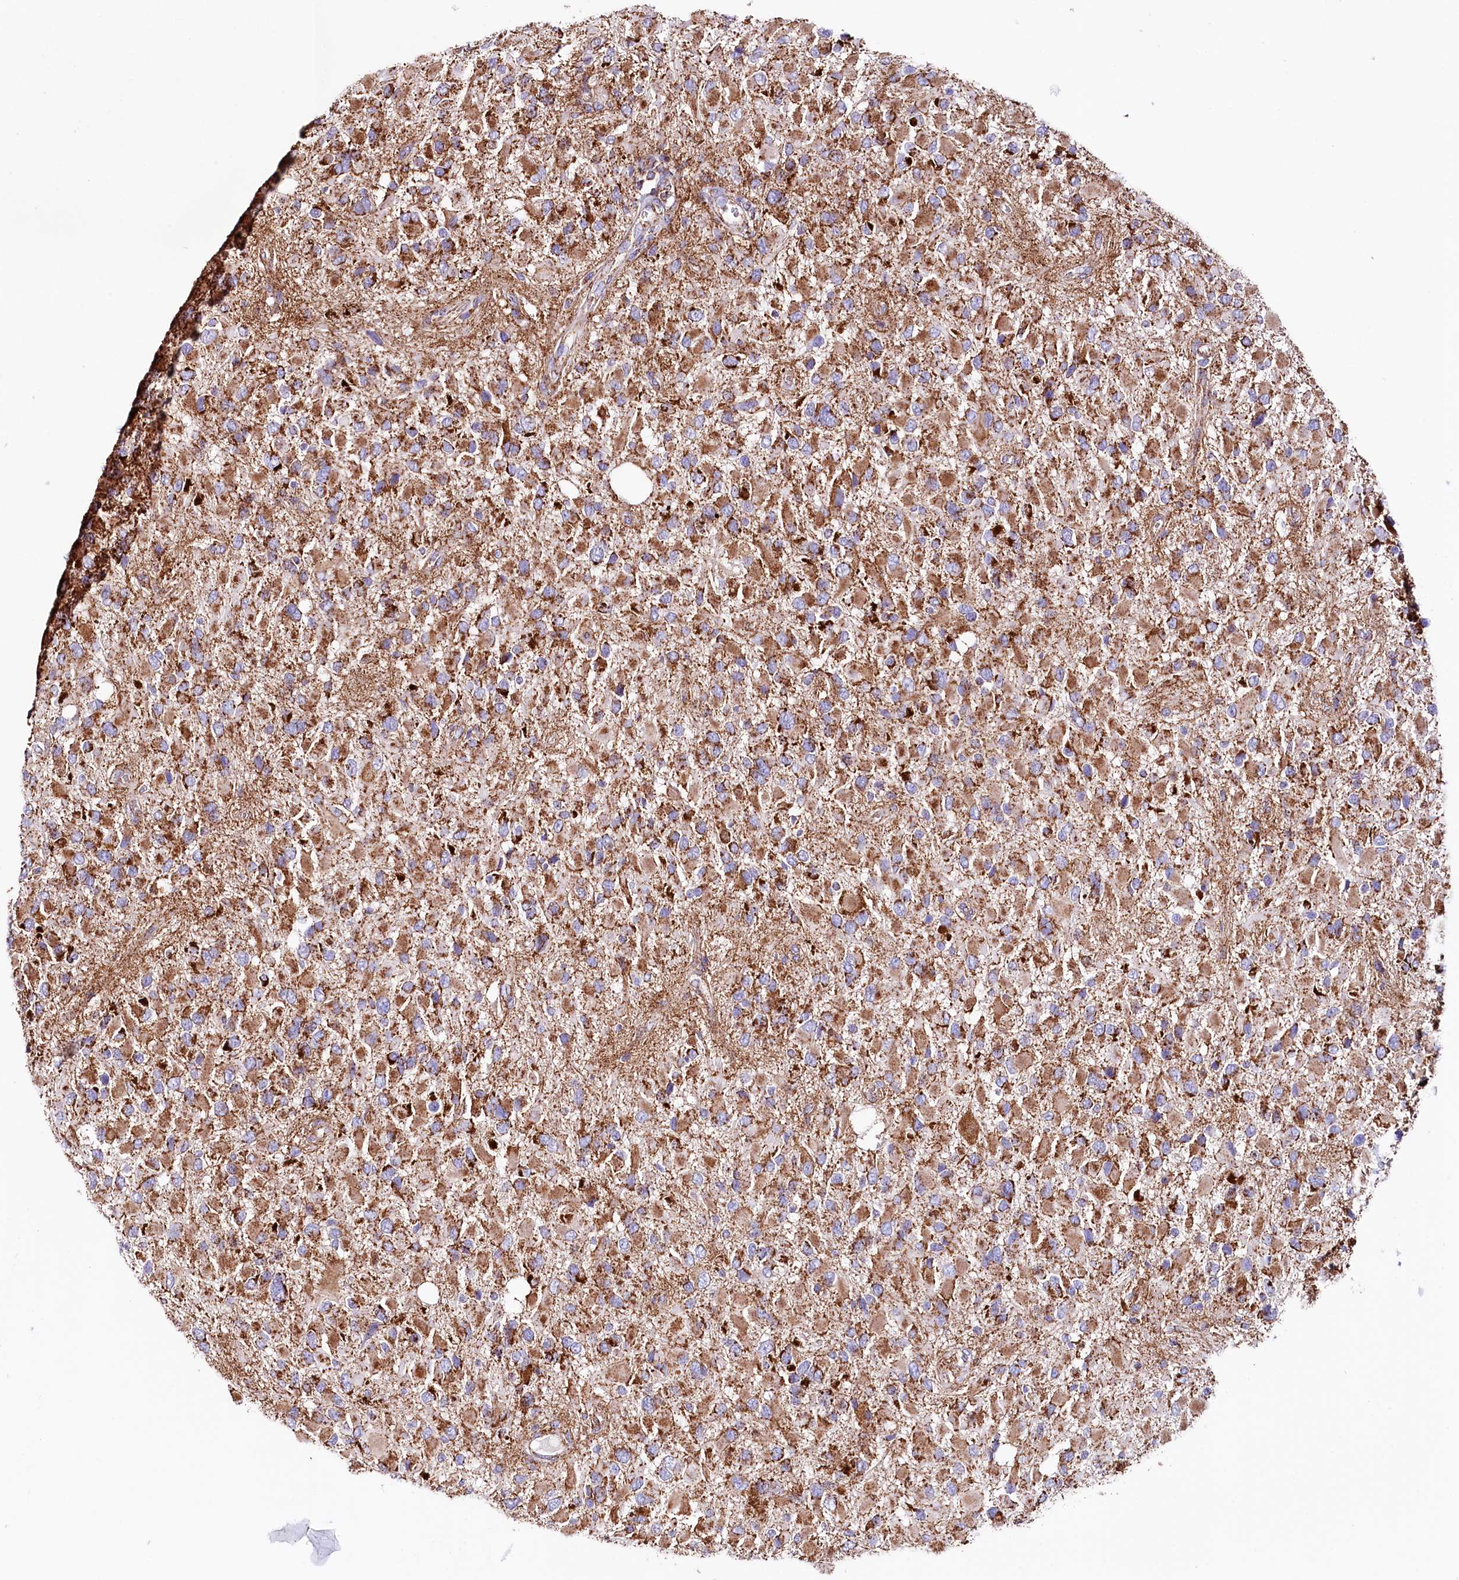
{"staining": {"intensity": "moderate", "quantity": ">75%", "location": "cytoplasmic/membranous"}, "tissue": "glioma", "cell_type": "Tumor cells", "image_type": "cancer", "snomed": [{"axis": "morphology", "description": "Glioma, malignant, High grade"}, {"axis": "topography", "description": "Brain"}], "caption": "This is an image of immunohistochemistry (IHC) staining of glioma, which shows moderate positivity in the cytoplasmic/membranous of tumor cells.", "gene": "APLP2", "patient": {"sex": "male", "age": 53}}